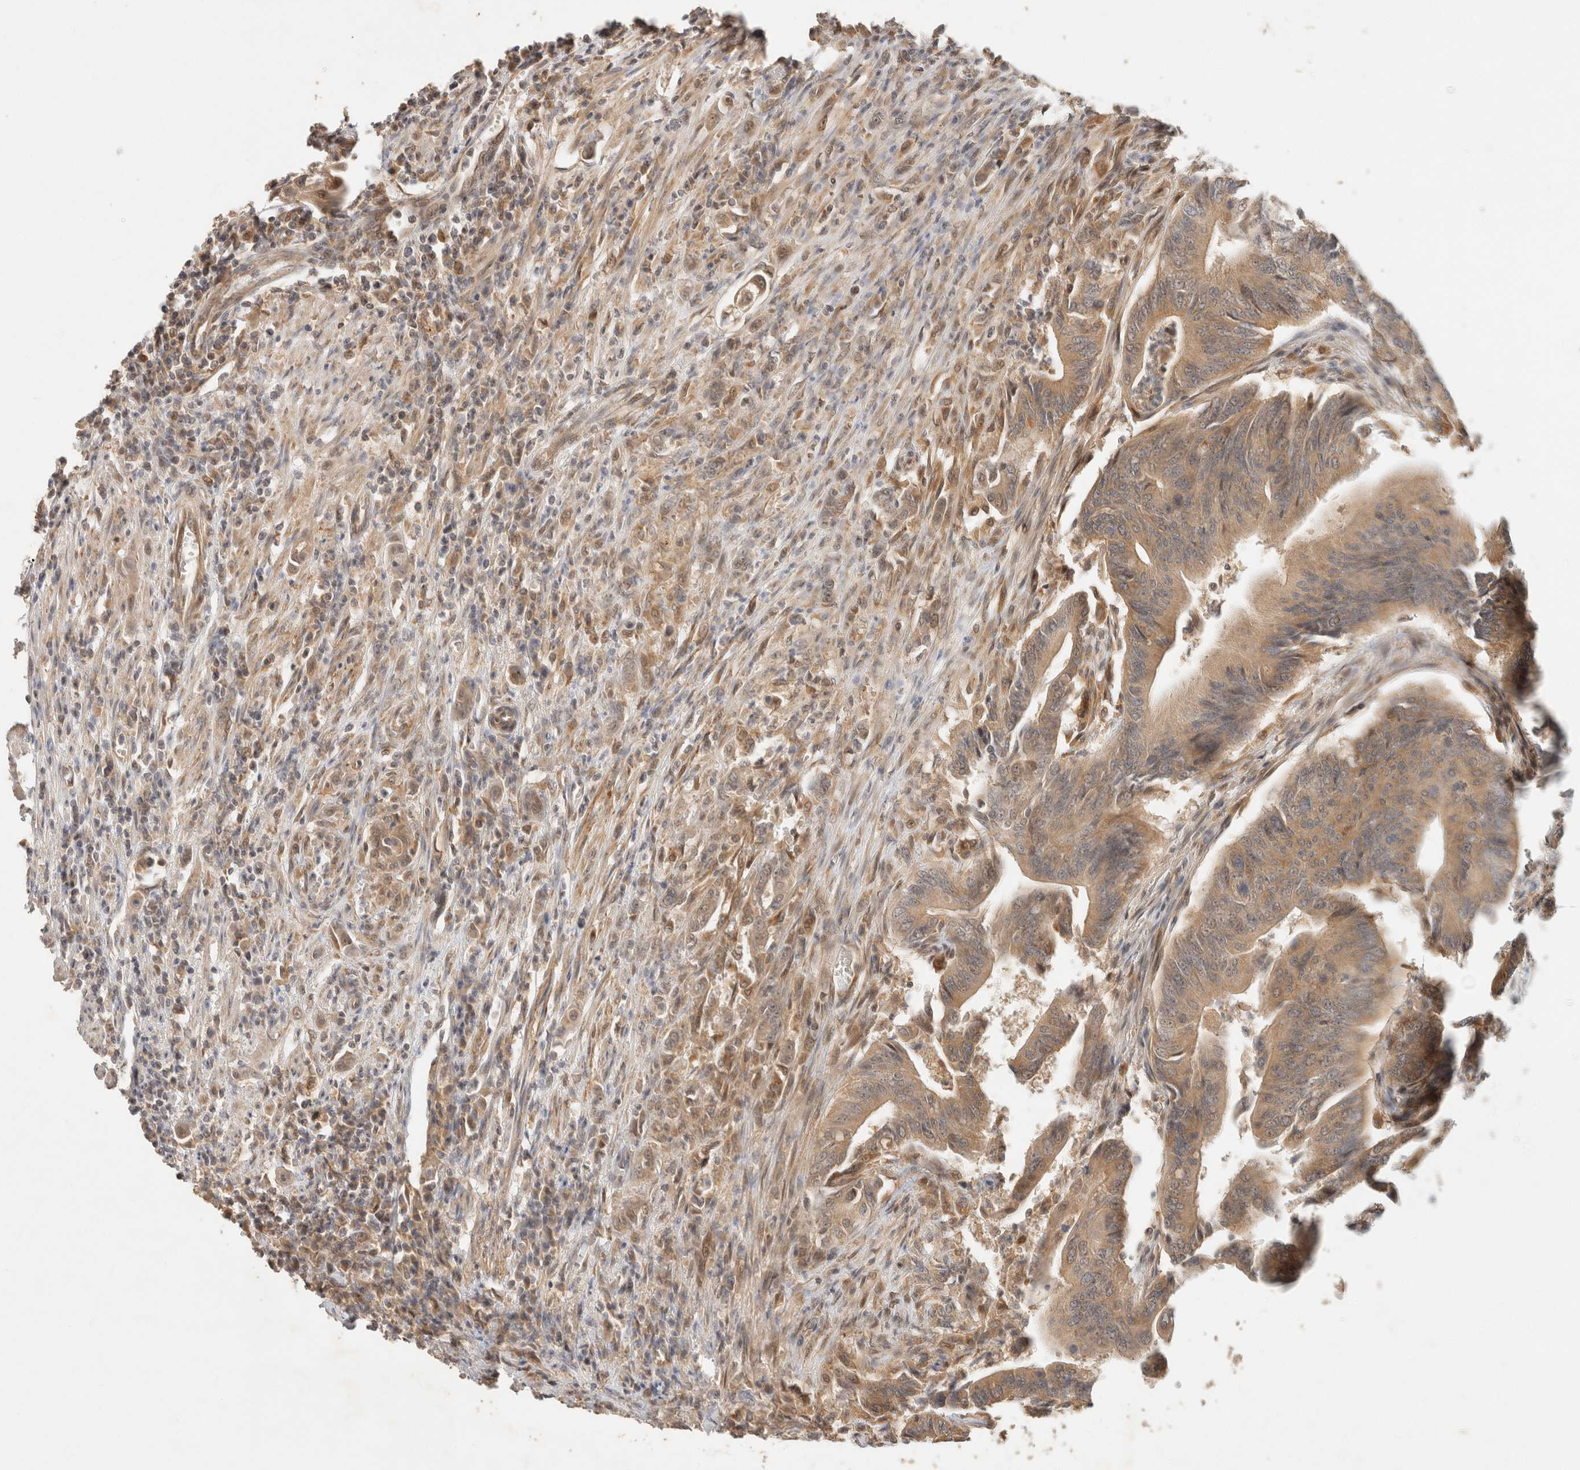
{"staining": {"intensity": "moderate", "quantity": ">75%", "location": "cytoplasmic/membranous"}, "tissue": "colorectal cancer", "cell_type": "Tumor cells", "image_type": "cancer", "snomed": [{"axis": "morphology", "description": "Adenoma, NOS"}, {"axis": "morphology", "description": "Adenocarcinoma, NOS"}, {"axis": "topography", "description": "Colon"}], "caption": "The photomicrograph displays staining of adenoma (colorectal), revealing moderate cytoplasmic/membranous protein staining (brown color) within tumor cells.", "gene": "TACC1", "patient": {"sex": "male", "age": 79}}